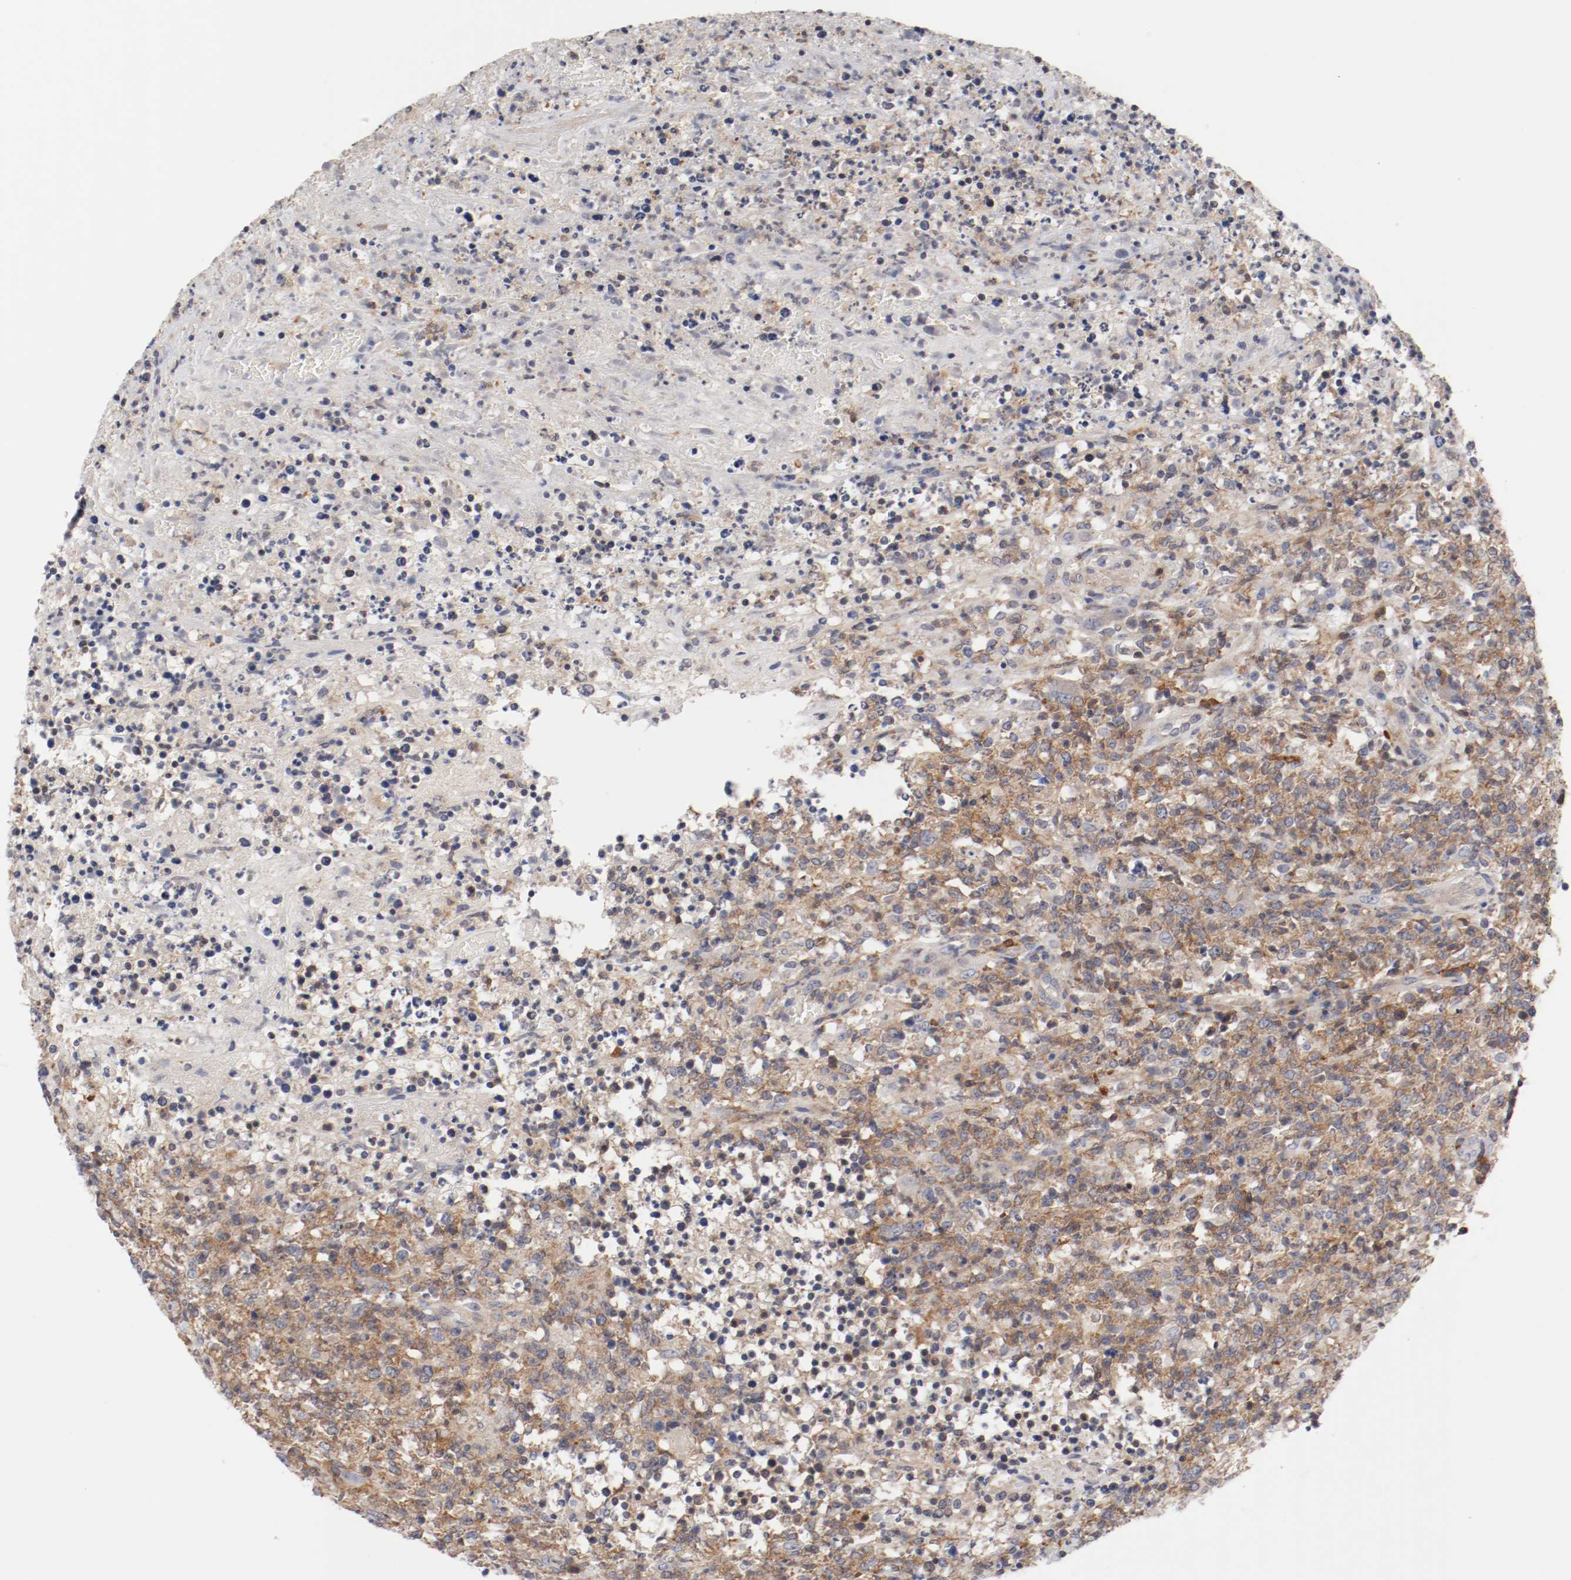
{"staining": {"intensity": "moderate", "quantity": ">75%", "location": "cytoplasmic/membranous"}, "tissue": "lymphoma", "cell_type": "Tumor cells", "image_type": "cancer", "snomed": [{"axis": "morphology", "description": "Malignant lymphoma, non-Hodgkin's type, High grade"}, {"axis": "topography", "description": "Lymph node"}], "caption": "IHC (DAB (3,3'-diaminobenzidine)) staining of human high-grade malignant lymphoma, non-Hodgkin's type shows moderate cytoplasmic/membranous protein expression in approximately >75% of tumor cells.", "gene": "CBL", "patient": {"sex": "female", "age": 84}}